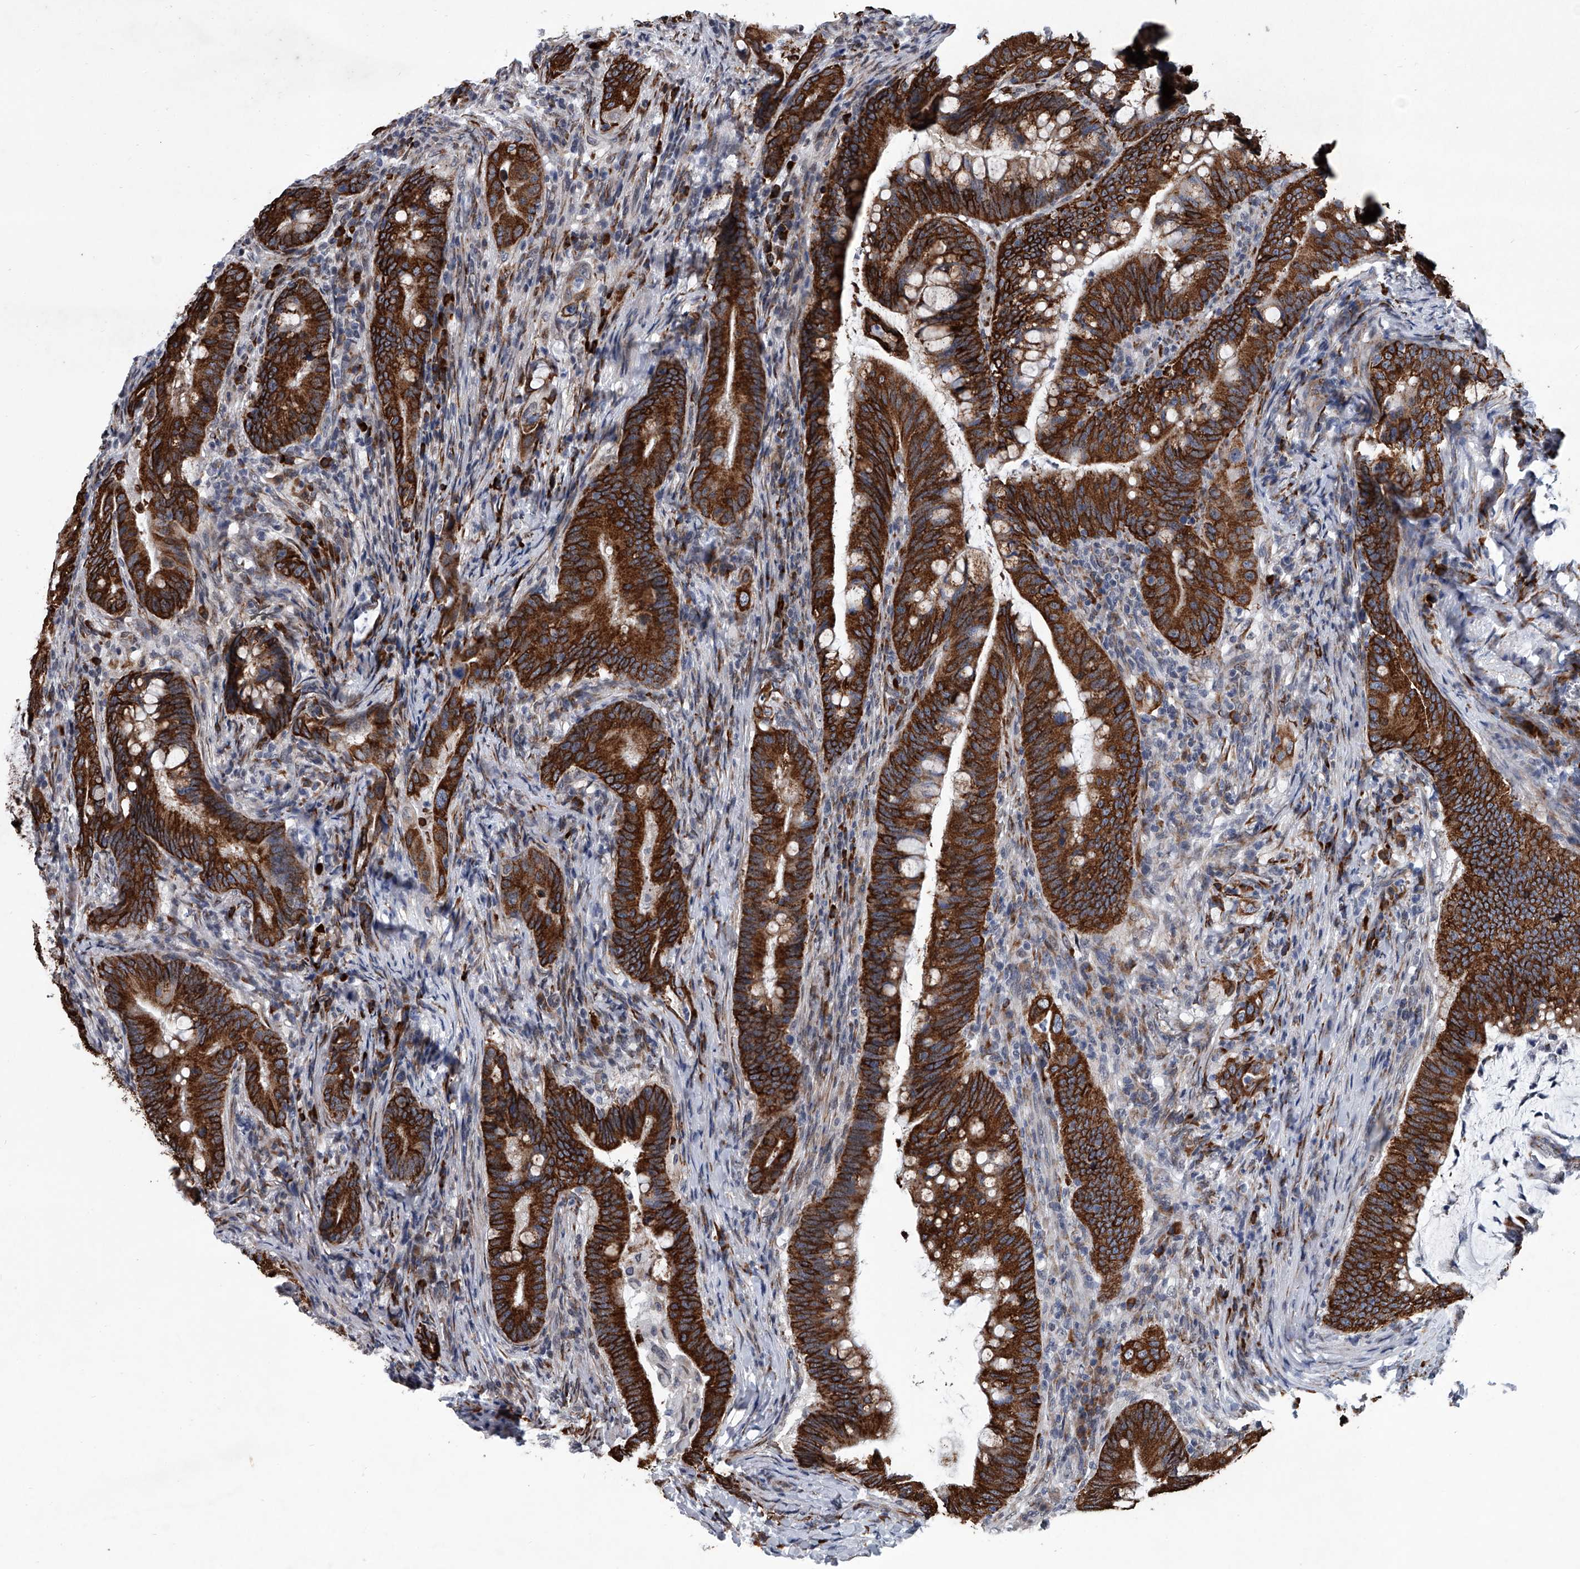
{"staining": {"intensity": "strong", "quantity": ">75%", "location": "cytoplasmic/membranous"}, "tissue": "colorectal cancer", "cell_type": "Tumor cells", "image_type": "cancer", "snomed": [{"axis": "morphology", "description": "Adenocarcinoma, NOS"}, {"axis": "topography", "description": "Colon"}], "caption": "This is an image of immunohistochemistry (IHC) staining of colorectal adenocarcinoma, which shows strong positivity in the cytoplasmic/membranous of tumor cells.", "gene": "PPP2R5D", "patient": {"sex": "female", "age": 66}}